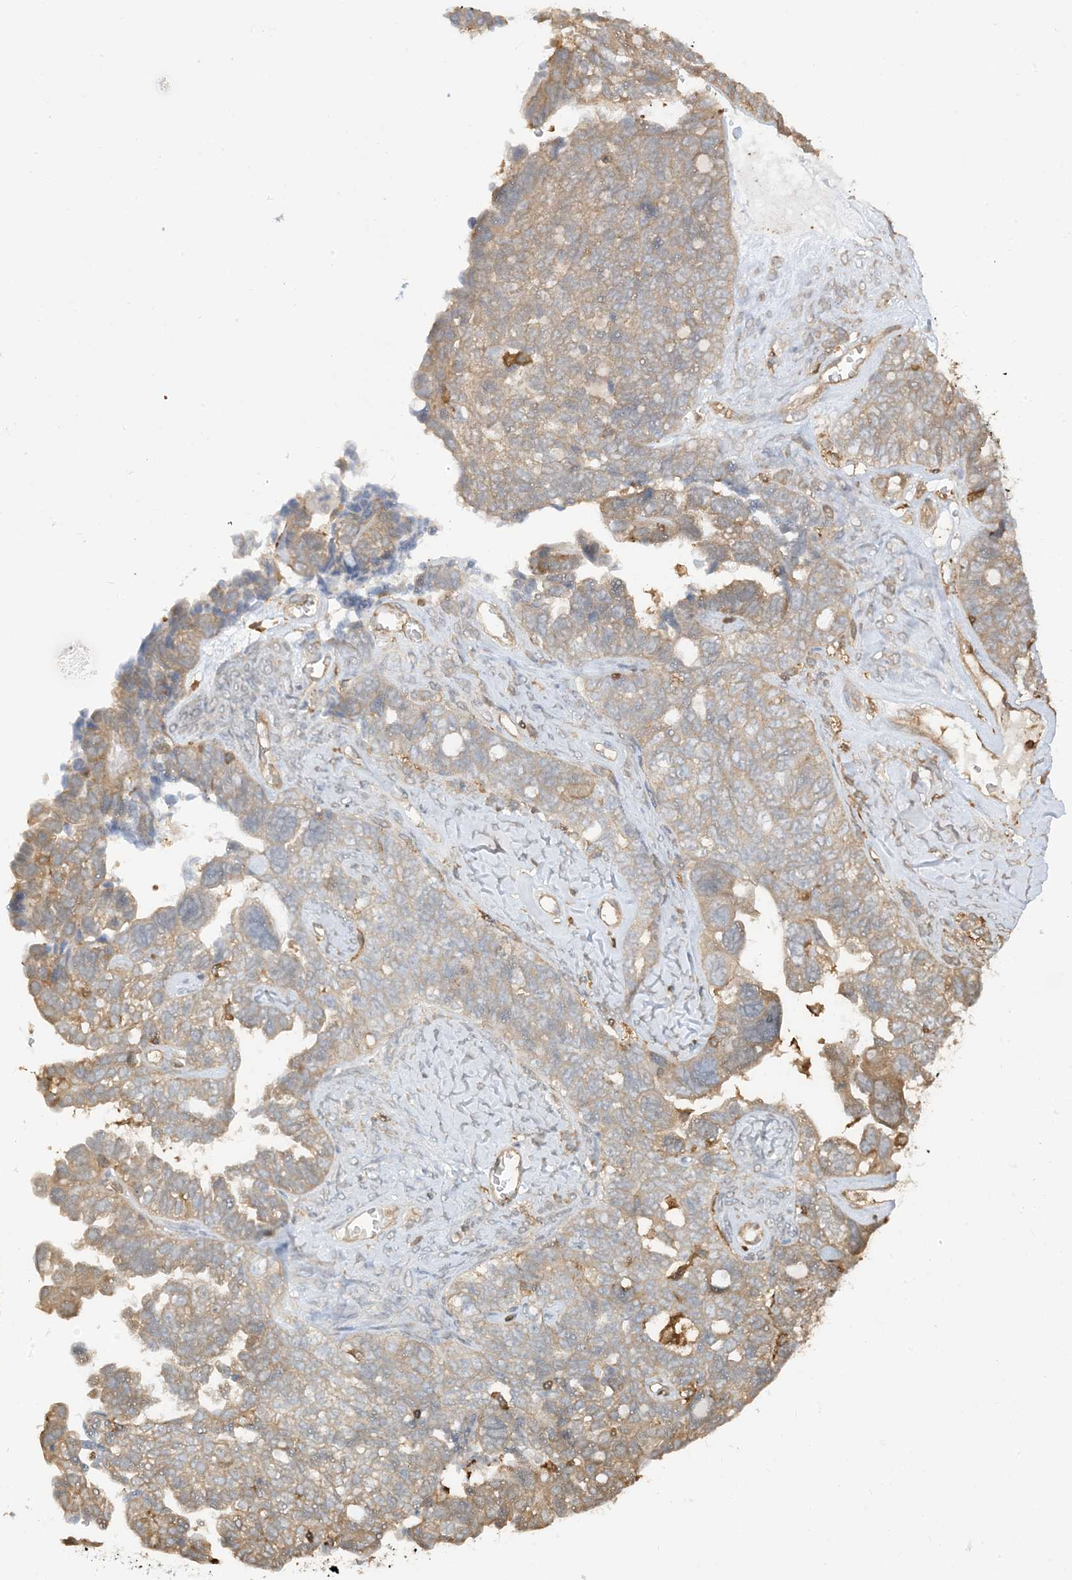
{"staining": {"intensity": "moderate", "quantity": "<25%", "location": "cytoplasmic/membranous"}, "tissue": "ovarian cancer", "cell_type": "Tumor cells", "image_type": "cancer", "snomed": [{"axis": "morphology", "description": "Cystadenocarcinoma, serous, NOS"}, {"axis": "topography", "description": "Ovary"}], "caption": "Tumor cells reveal low levels of moderate cytoplasmic/membranous expression in about <25% of cells in human ovarian cancer (serous cystadenocarcinoma).", "gene": "CAPZB", "patient": {"sex": "female", "age": 79}}